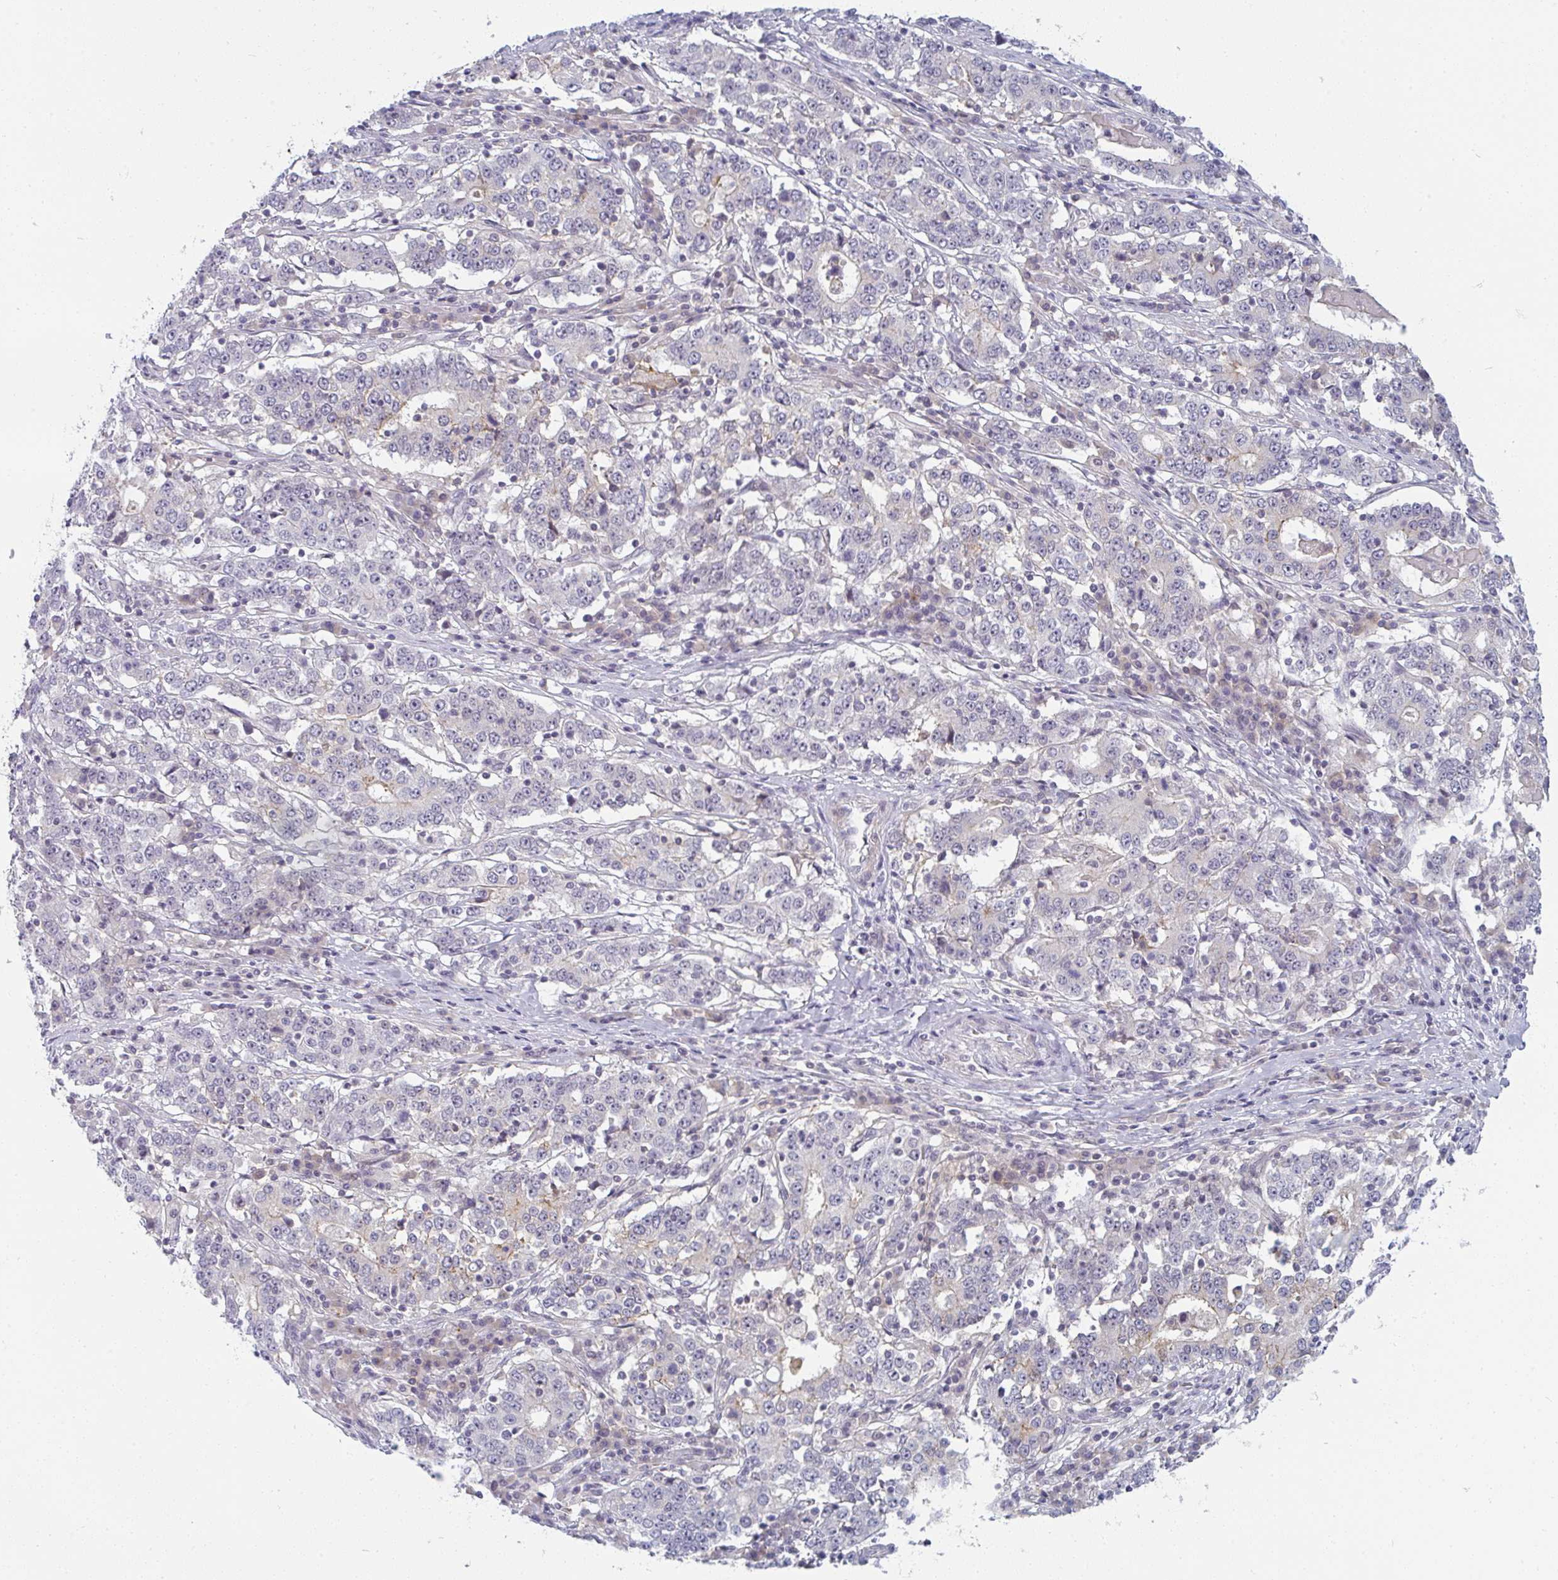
{"staining": {"intensity": "negative", "quantity": "none", "location": "none"}, "tissue": "stomach cancer", "cell_type": "Tumor cells", "image_type": "cancer", "snomed": [{"axis": "morphology", "description": "Adenocarcinoma, NOS"}, {"axis": "topography", "description": "Stomach"}], "caption": "Immunohistochemistry image of neoplastic tissue: stomach cancer stained with DAB (3,3'-diaminobenzidine) demonstrates no significant protein expression in tumor cells. (DAB immunohistochemistry, high magnification).", "gene": "PPFIA4", "patient": {"sex": "male", "age": 59}}